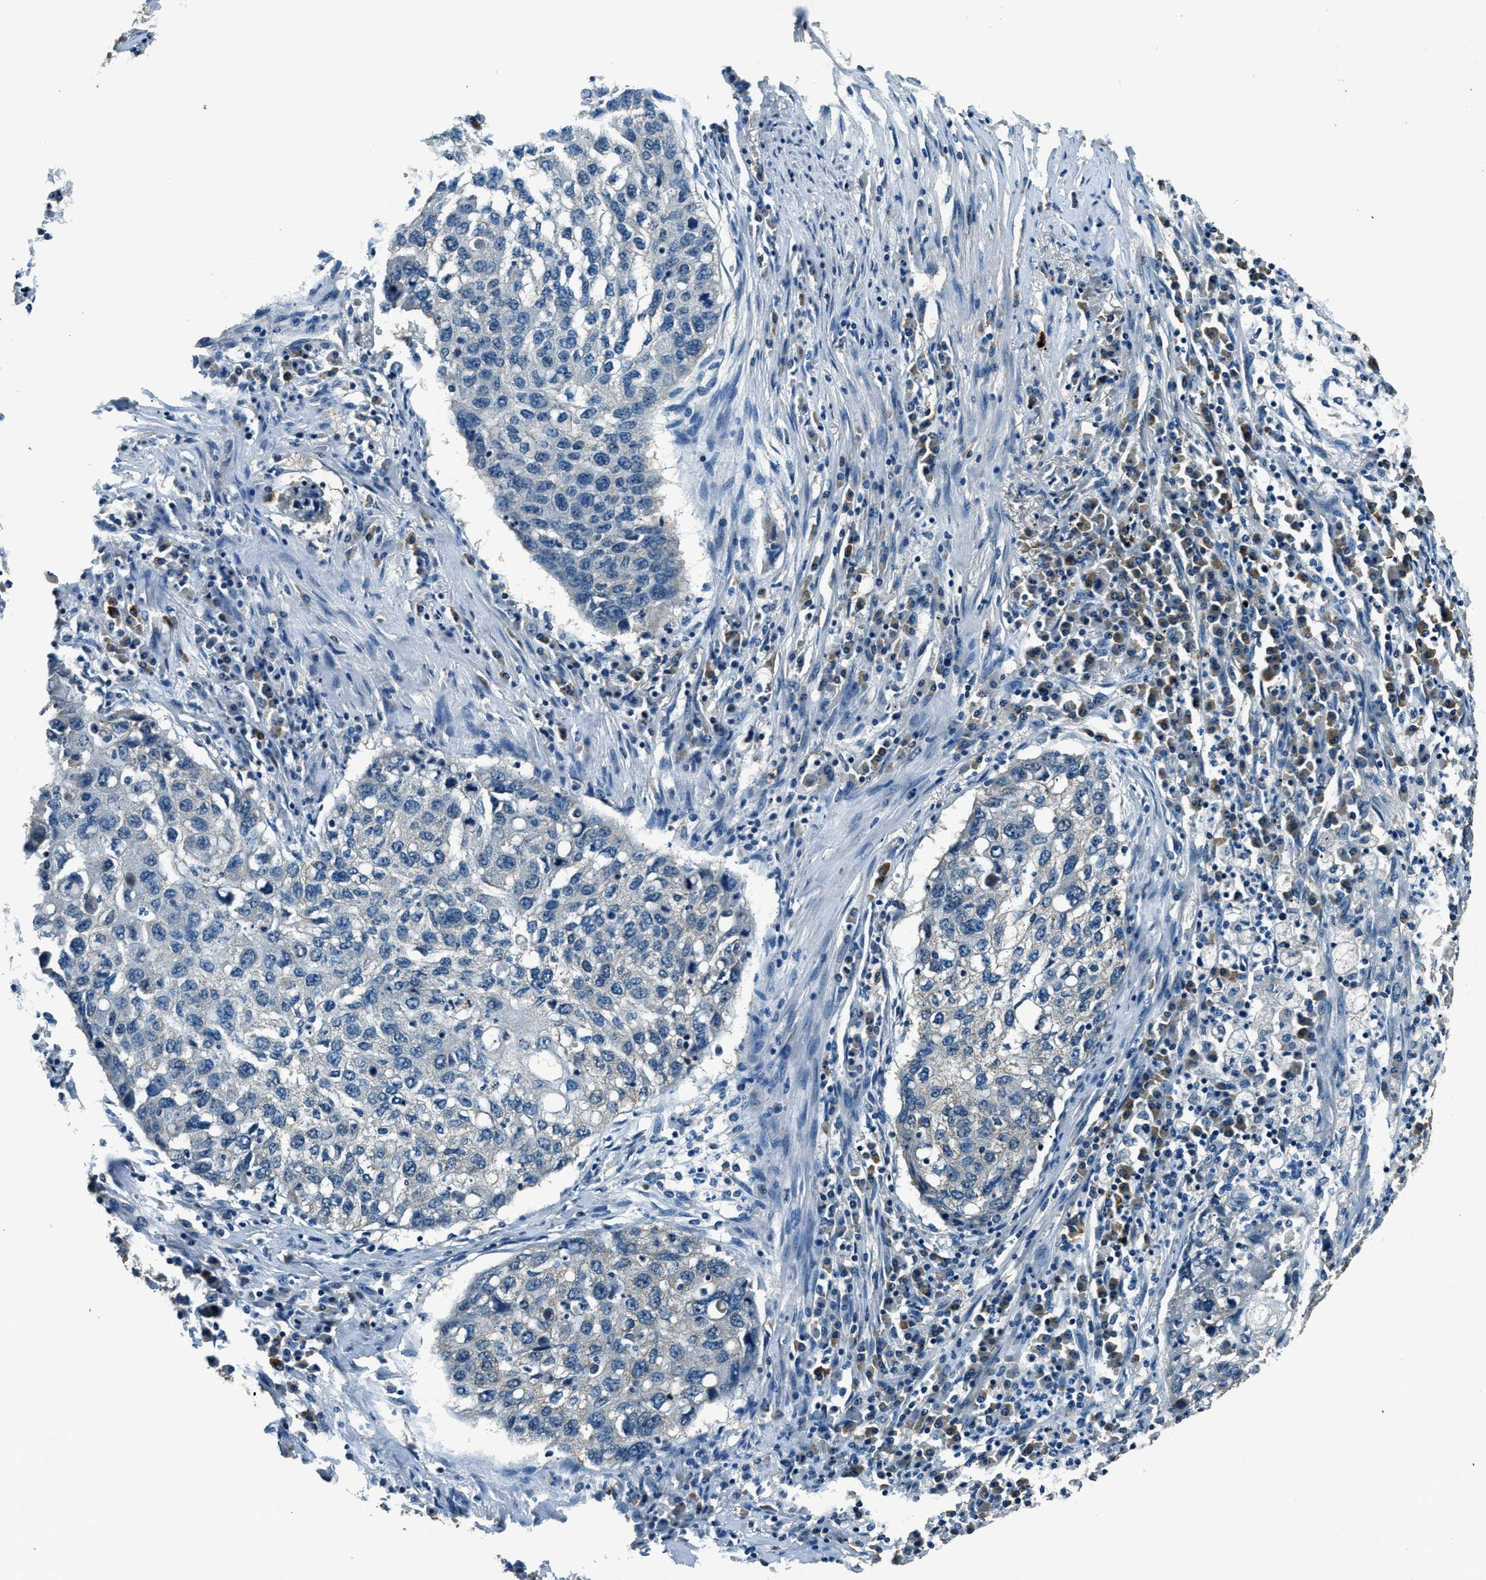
{"staining": {"intensity": "negative", "quantity": "none", "location": "none"}, "tissue": "lung cancer", "cell_type": "Tumor cells", "image_type": "cancer", "snomed": [{"axis": "morphology", "description": "Squamous cell carcinoma, NOS"}, {"axis": "topography", "description": "Lung"}], "caption": "Immunohistochemistry (IHC) of lung cancer (squamous cell carcinoma) demonstrates no positivity in tumor cells.", "gene": "SALL3", "patient": {"sex": "female", "age": 63}}